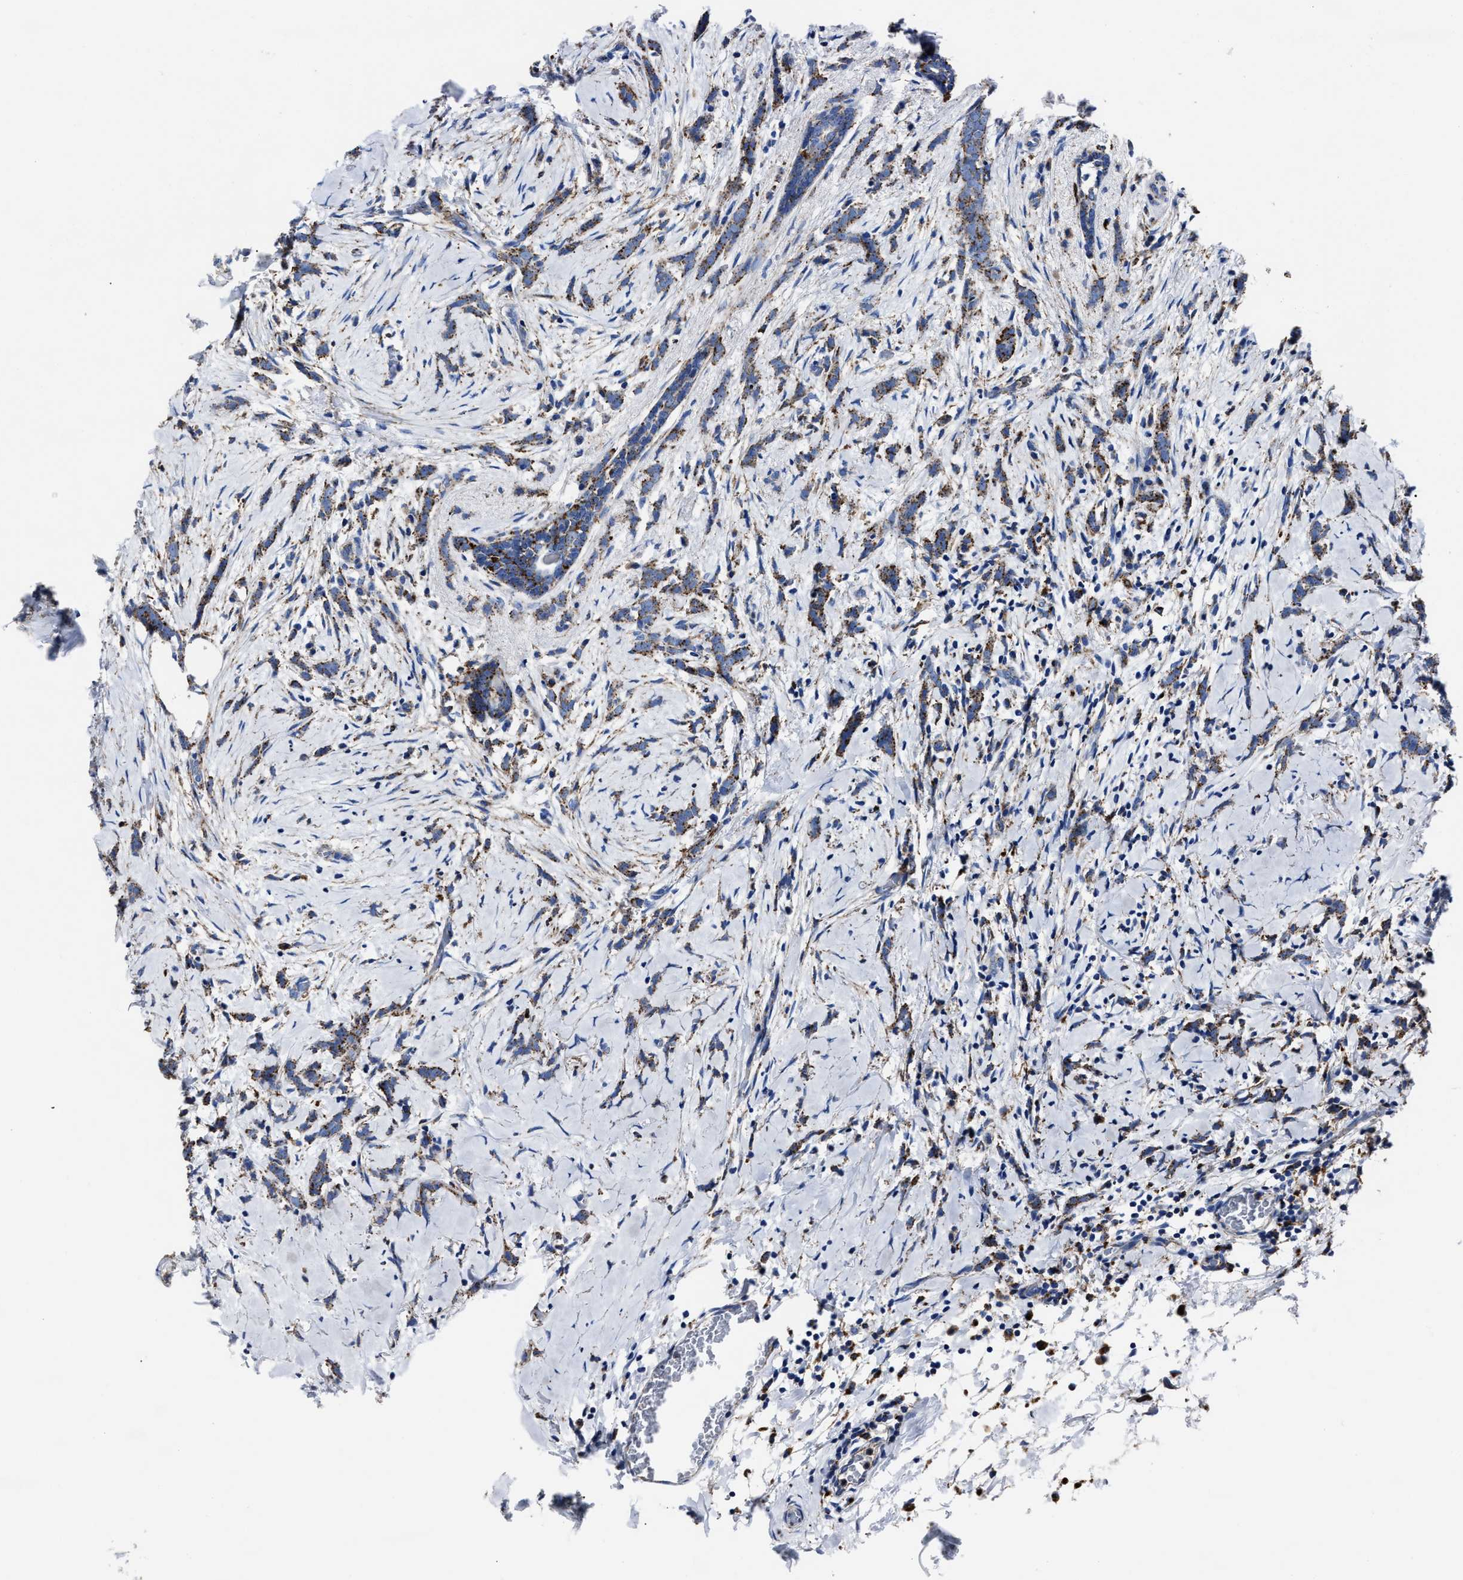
{"staining": {"intensity": "strong", "quantity": ">75%", "location": "cytoplasmic/membranous"}, "tissue": "breast cancer", "cell_type": "Tumor cells", "image_type": "cancer", "snomed": [{"axis": "morphology", "description": "Lobular carcinoma, in situ"}, {"axis": "morphology", "description": "Lobular carcinoma"}, {"axis": "topography", "description": "Breast"}], "caption": "Immunohistochemistry (IHC) photomicrograph of breast lobular carcinoma stained for a protein (brown), which displays high levels of strong cytoplasmic/membranous expression in approximately >75% of tumor cells.", "gene": "LAMTOR4", "patient": {"sex": "female", "age": 41}}